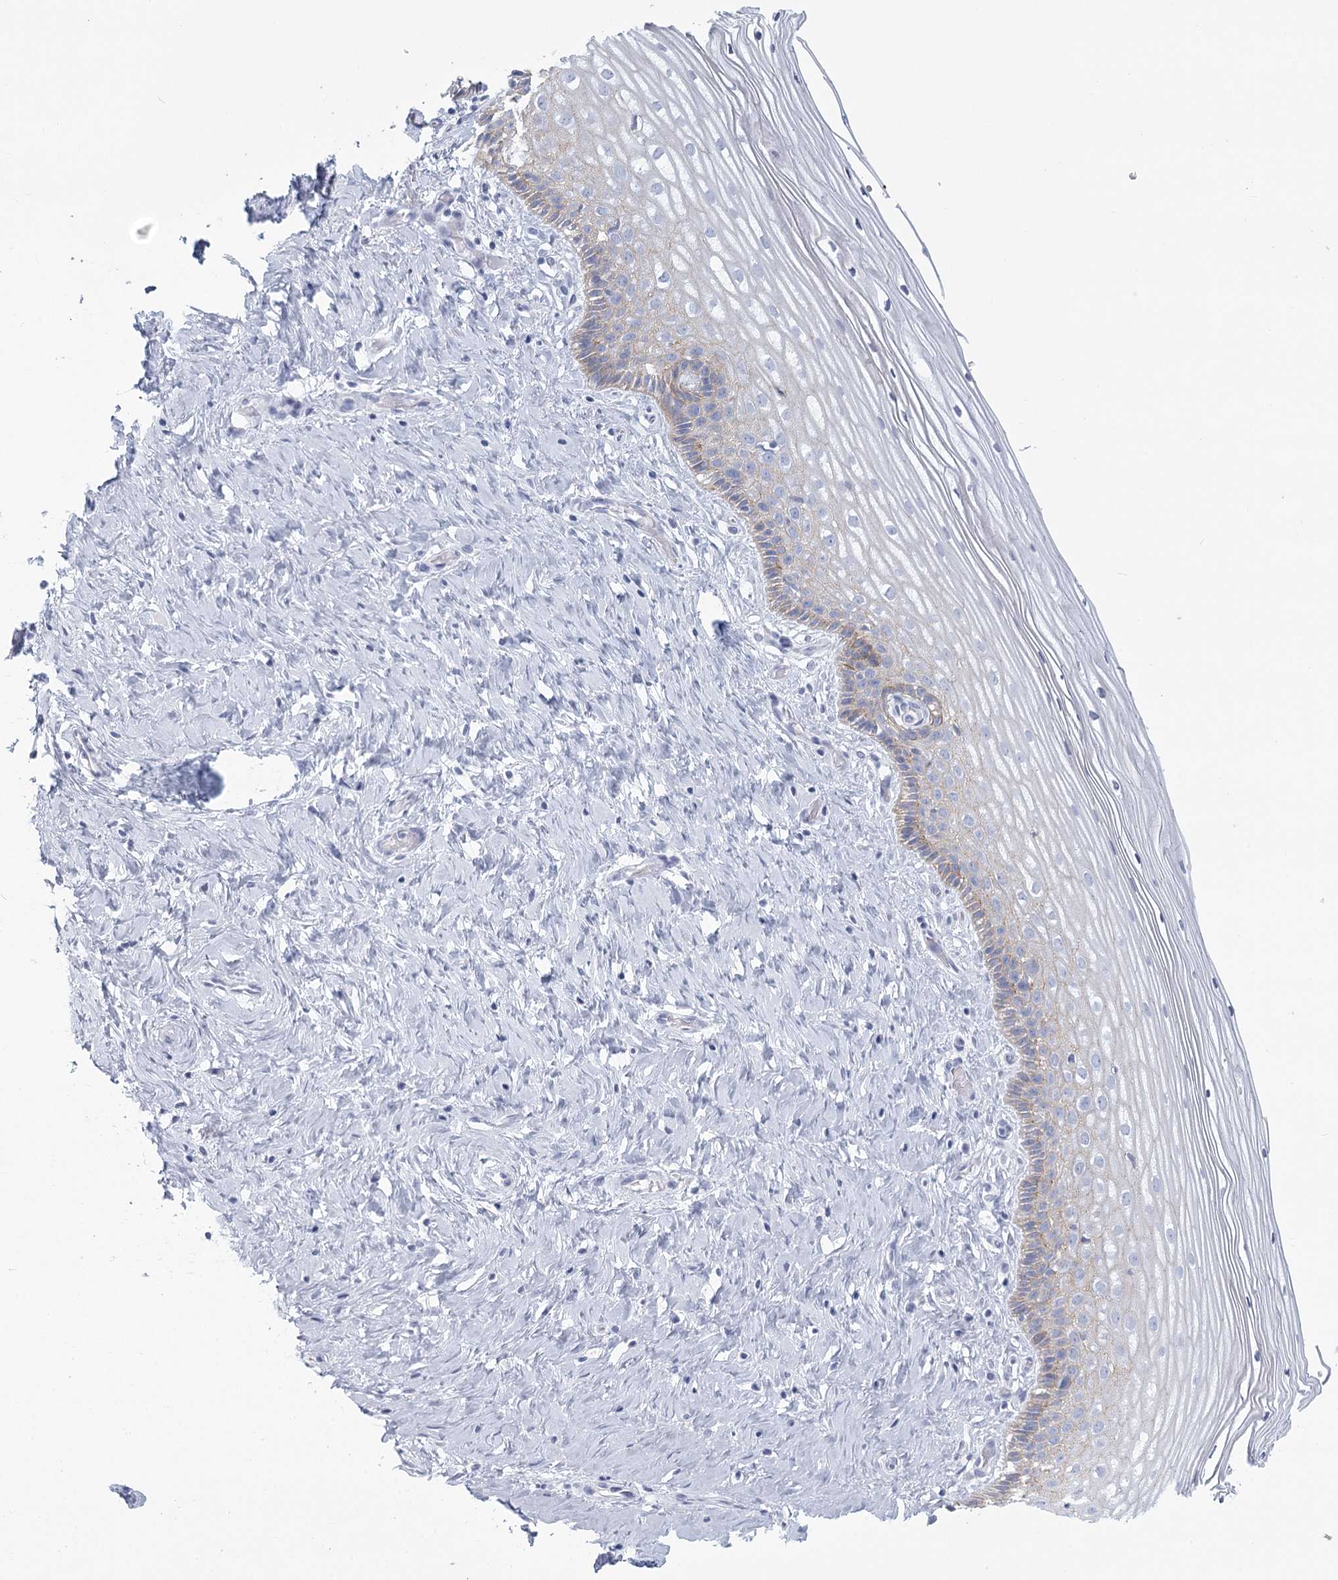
{"staining": {"intensity": "weak", "quantity": "<25%", "location": "cytoplasmic/membranous"}, "tissue": "cervix", "cell_type": "Glandular cells", "image_type": "normal", "snomed": [{"axis": "morphology", "description": "Normal tissue, NOS"}, {"axis": "topography", "description": "Cervix"}], "caption": "The immunohistochemistry photomicrograph has no significant staining in glandular cells of cervix.", "gene": "WNT8B", "patient": {"sex": "female", "age": 33}}